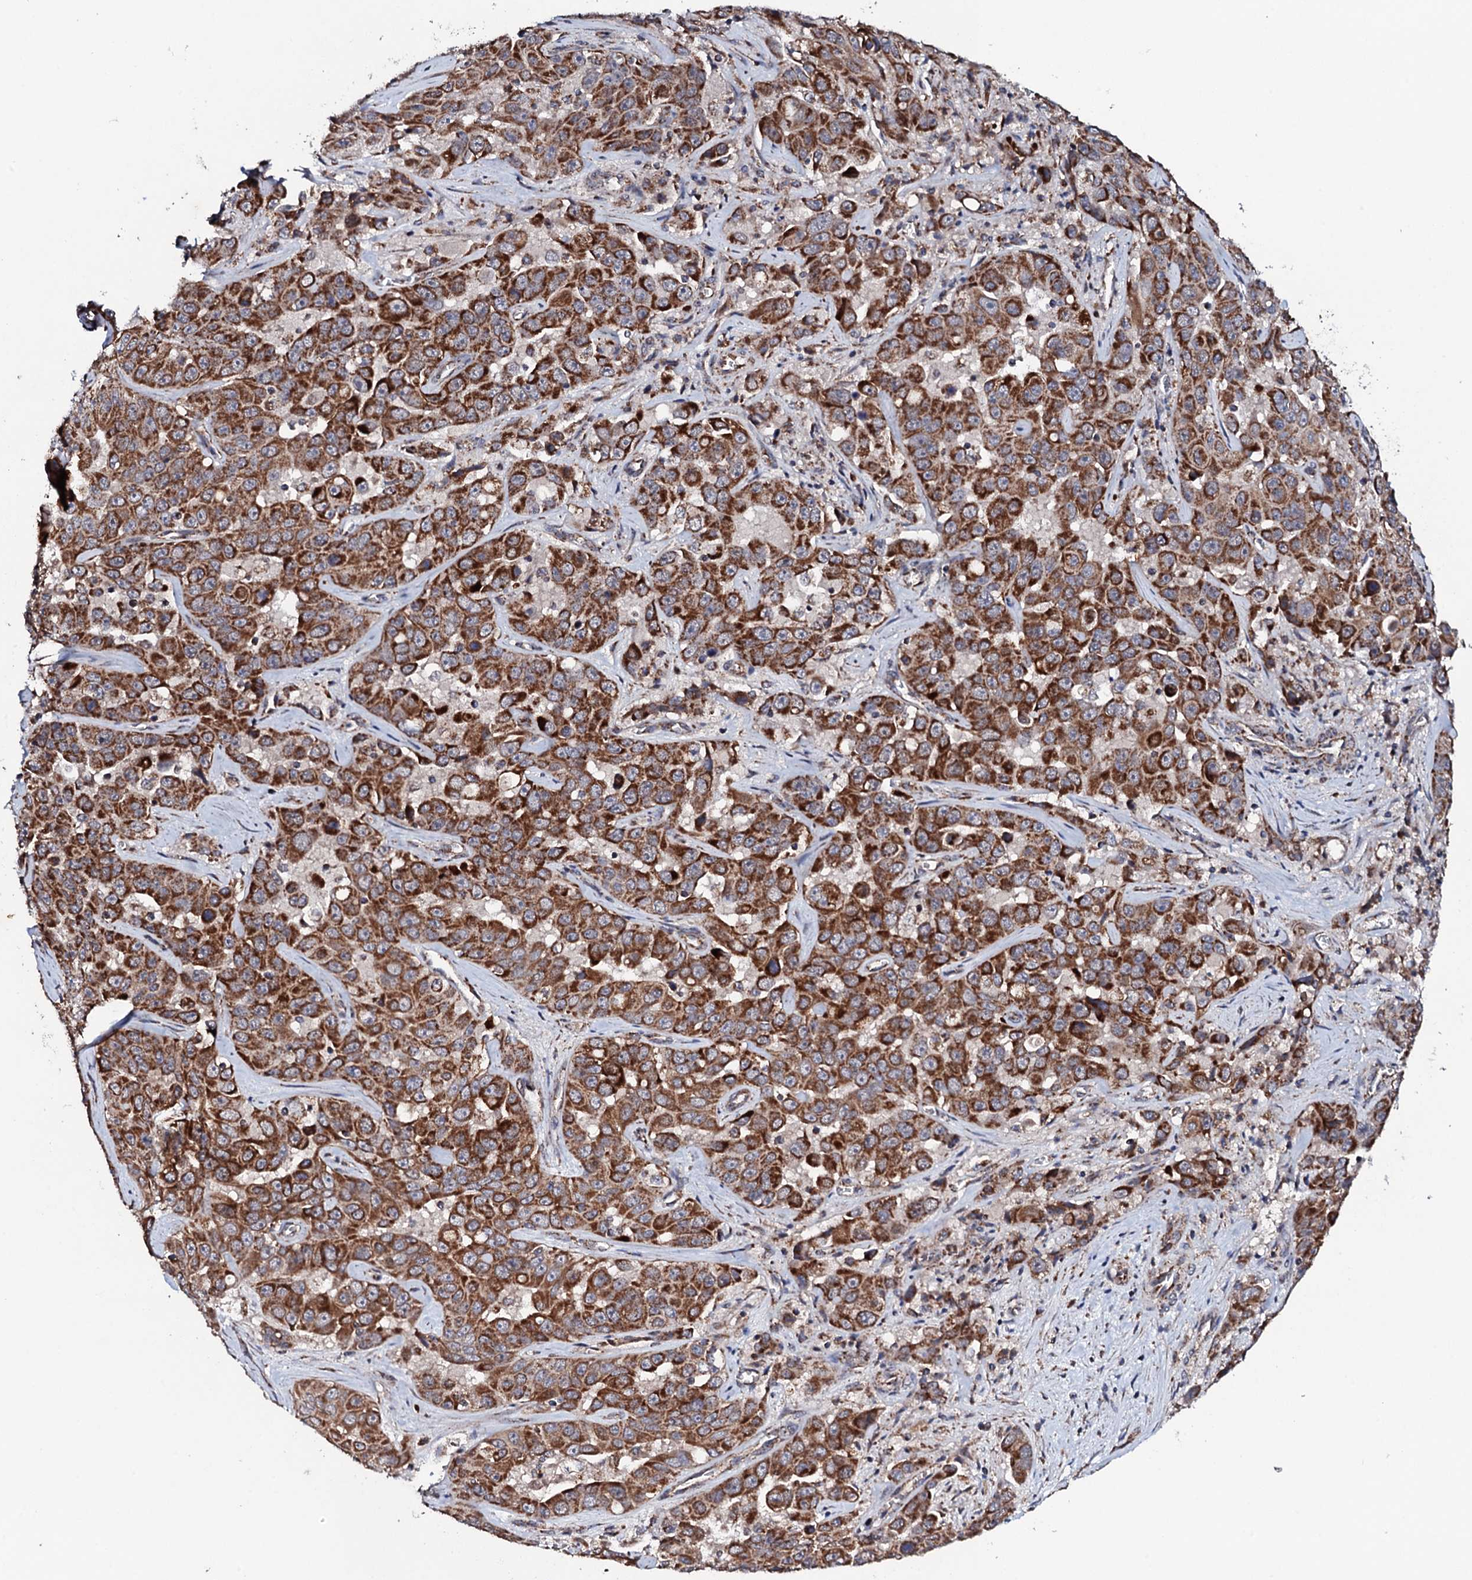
{"staining": {"intensity": "strong", "quantity": ">75%", "location": "cytoplasmic/membranous"}, "tissue": "liver cancer", "cell_type": "Tumor cells", "image_type": "cancer", "snomed": [{"axis": "morphology", "description": "Cholangiocarcinoma"}, {"axis": "topography", "description": "Liver"}], "caption": "There is high levels of strong cytoplasmic/membranous staining in tumor cells of cholangiocarcinoma (liver), as demonstrated by immunohistochemical staining (brown color).", "gene": "MTIF3", "patient": {"sex": "female", "age": 52}}